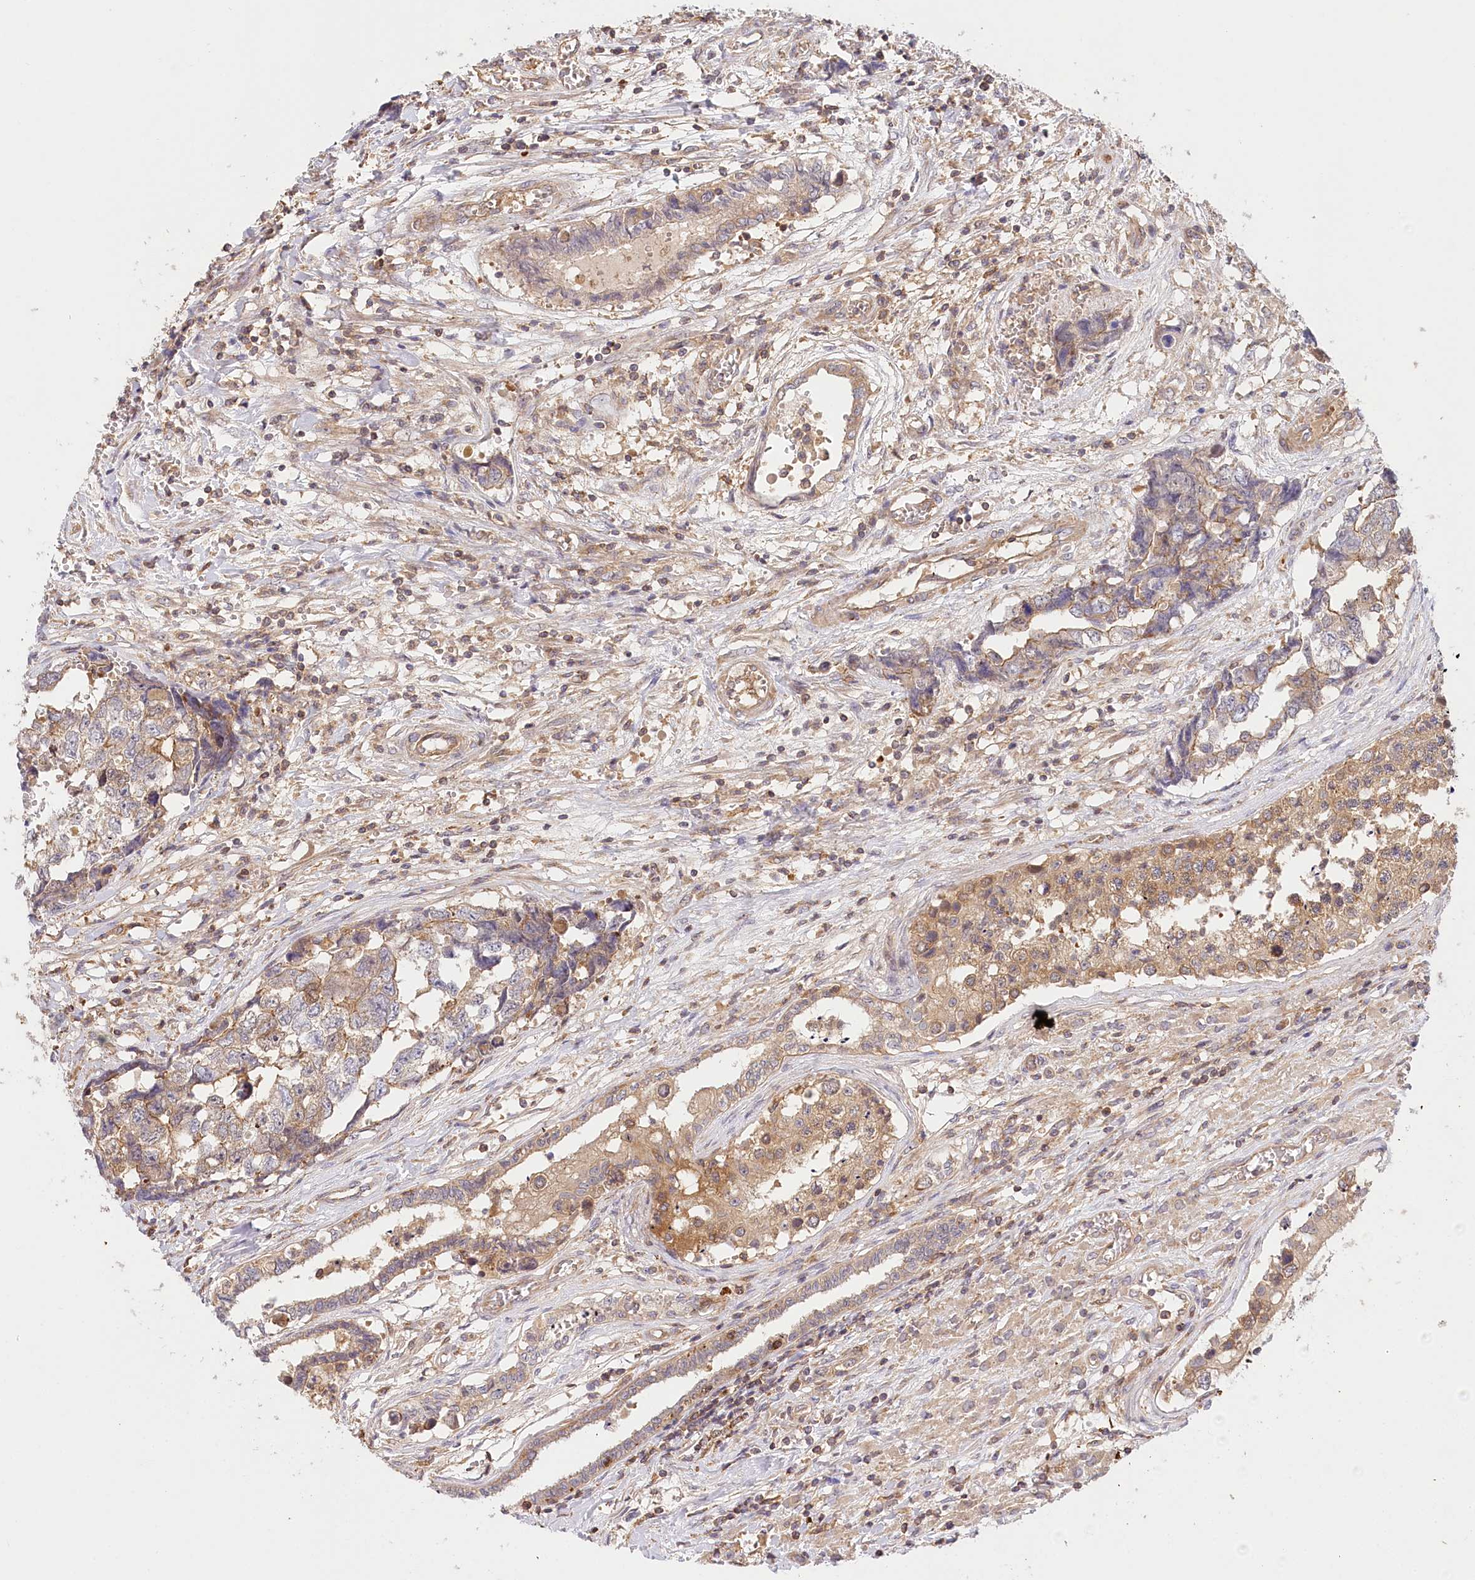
{"staining": {"intensity": "weak", "quantity": "25%-75%", "location": "cytoplasmic/membranous"}, "tissue": "testis cancer", "cell_type": "Tumor cells", "image_type": "cancer", "snomed": [{"axis": "morphology", "description": "Carcinoma, Embryonal, NOS"}, {"axis": "topography", "description": "Testis"}], "caption": "Protein analysis of testis cancer tissue demonstrates weak cytoplasmic/membranous positivity in about 25%-75% of tumor cells.", "gene": "UMPS", "patient": {"sex": "male", "age": 31}}